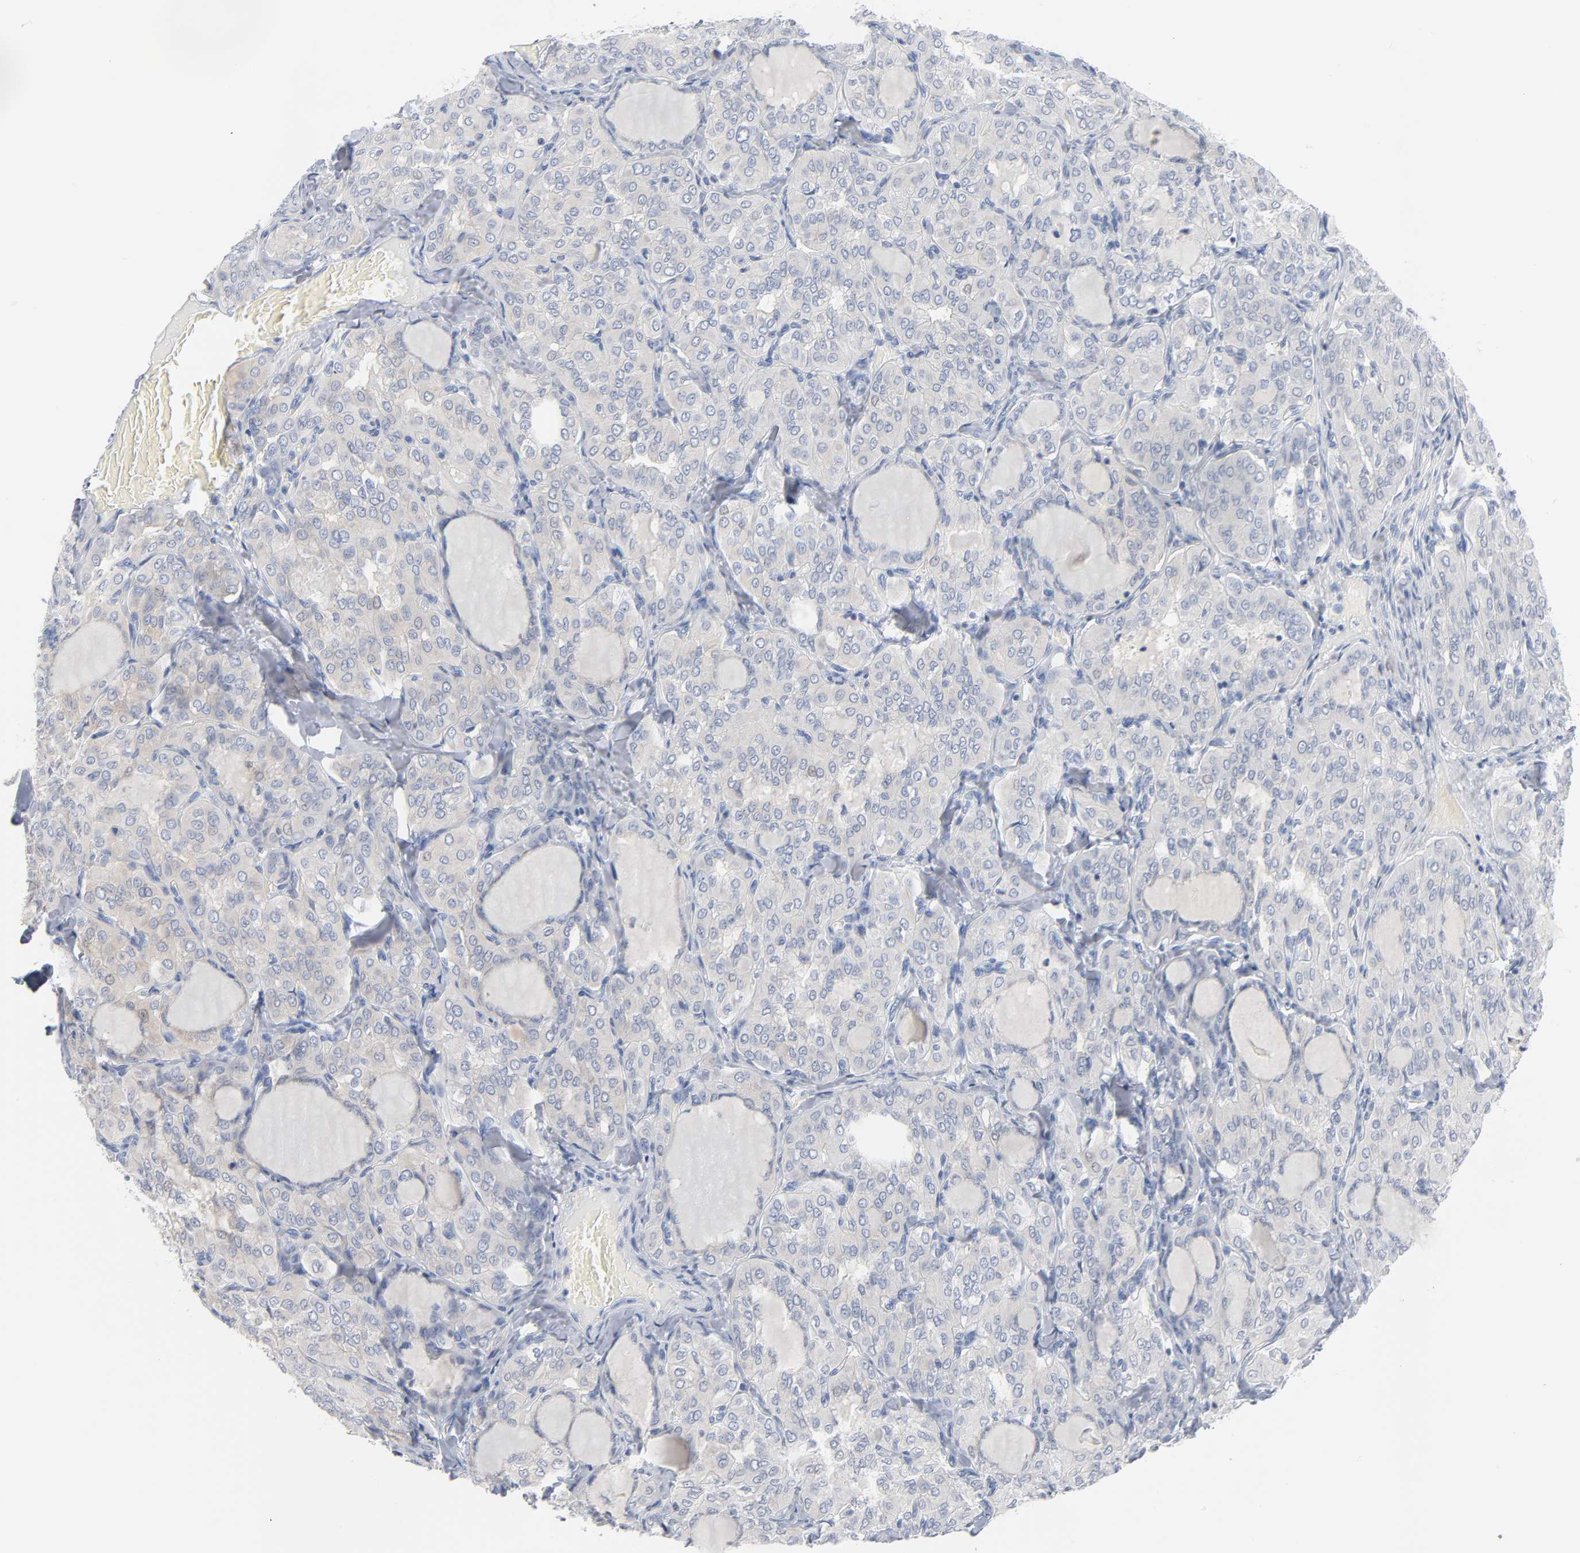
{"staining": {"intensity": "negative", "quantity": "none", "location": "none"}, "tissue": "thyroid cancer", "cell_type": "Tumor cells", "image_type": "cancer", "snomed": [{"axis": "morphology", "description": "Papillary adenocarcinoma, NOS"}, {"axis": "topography", "description": "Thyroid gland"}], "caption": "Protein analysis of papillary adenocarcinoma (thyroid) exhibits no significant positivity in tumor cells. The staining was performed using DAB to visualize the protein expression in brown, while the nuclei were stained in blue with hematoxylin (Magnification: 20x).", "gene": "PTK2B", "patient": {"sex": "male", "age": 20}}